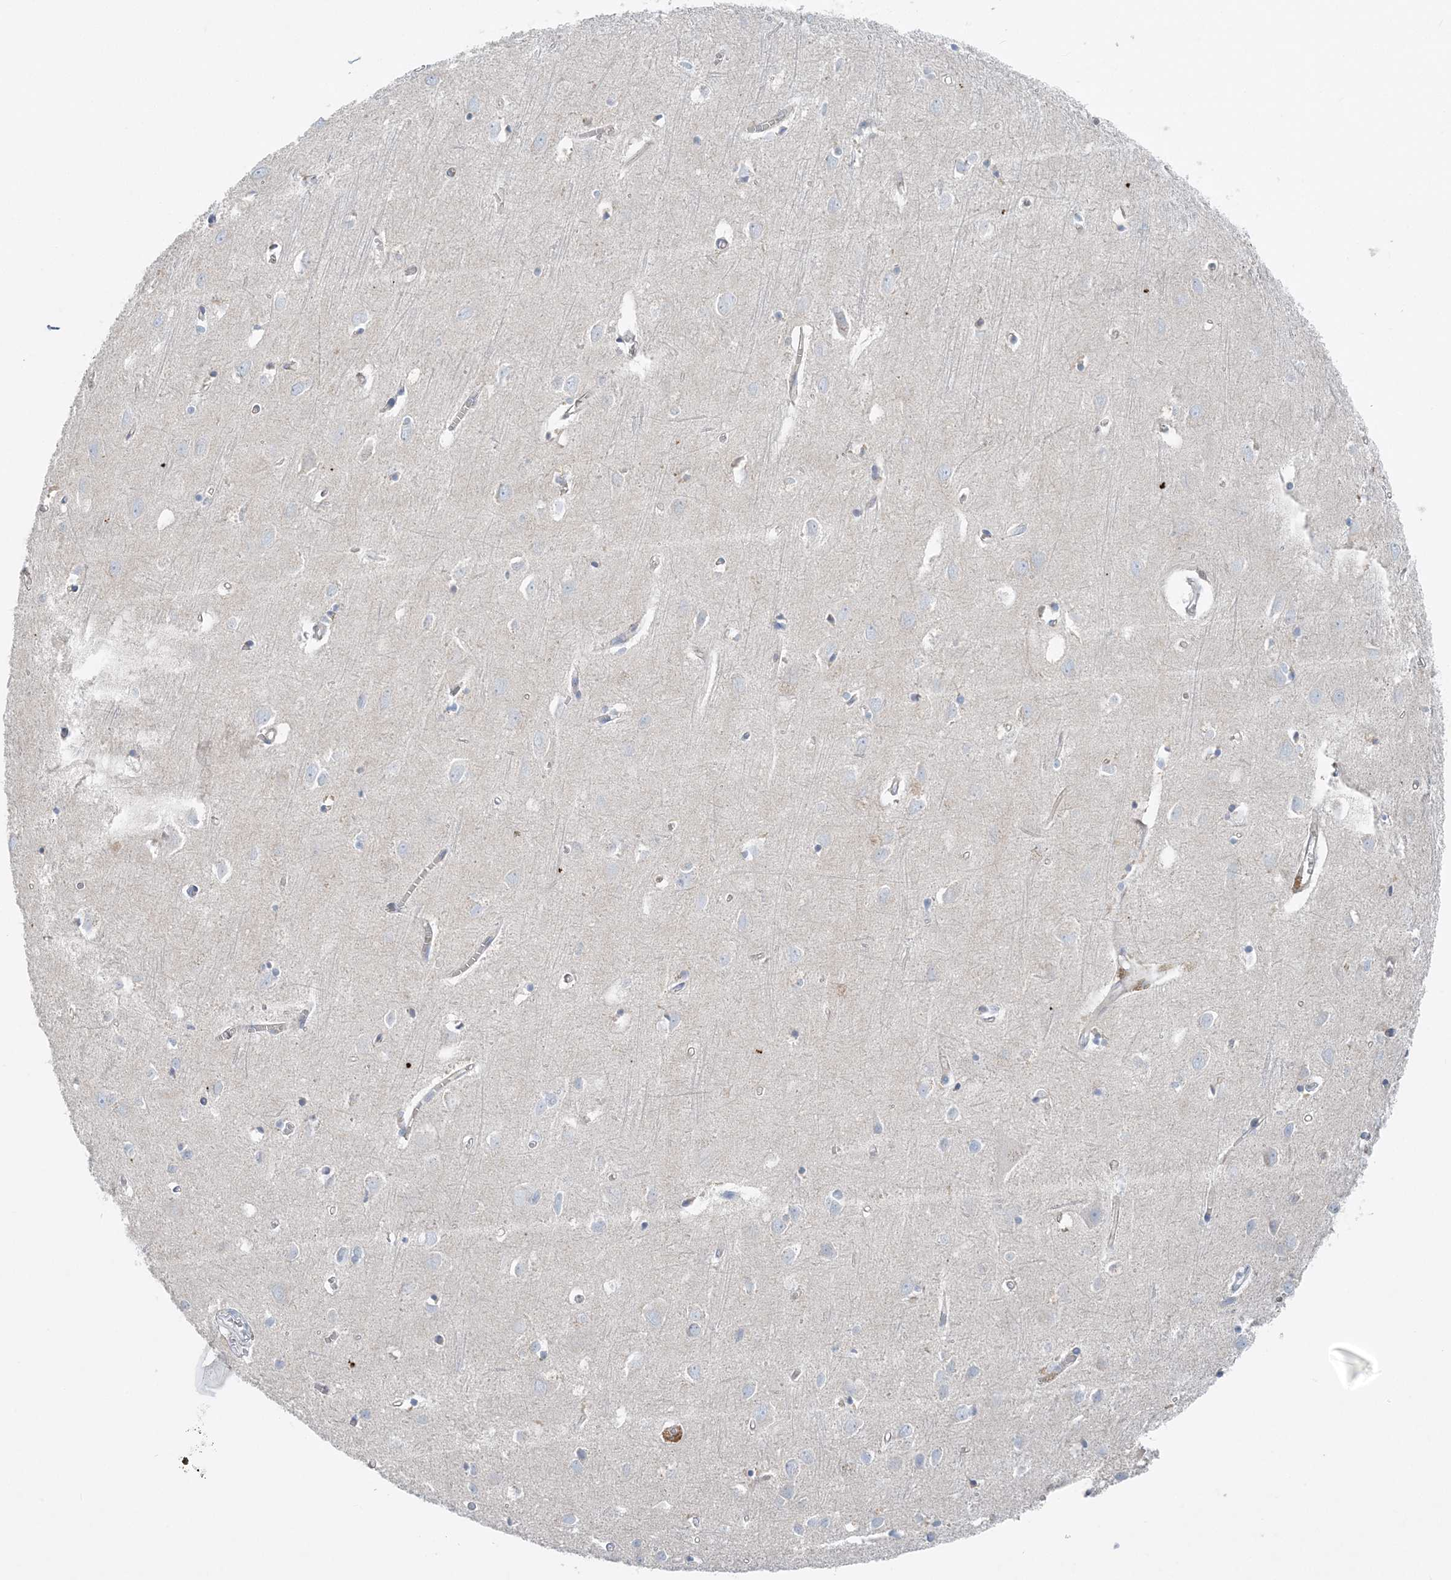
{"staining": {"intensity": "negative", "quantity": "none", "location": "none"}, "tissue": "cerebral cortex", "cell_type": "Endothelial cells", "image_type": "normal", "snomed": [{"axis": "morphology", "description": "Normal tissue, NOS"}, {"axis": "topography", "description": "Cerebral cortex"}], "caption": "Protein analysis of normal cerebral cortex exhibits no significant positivity in endothelial cells.", "gene": "ATP11A", "patient": {"sex": "female", "age": 64}}